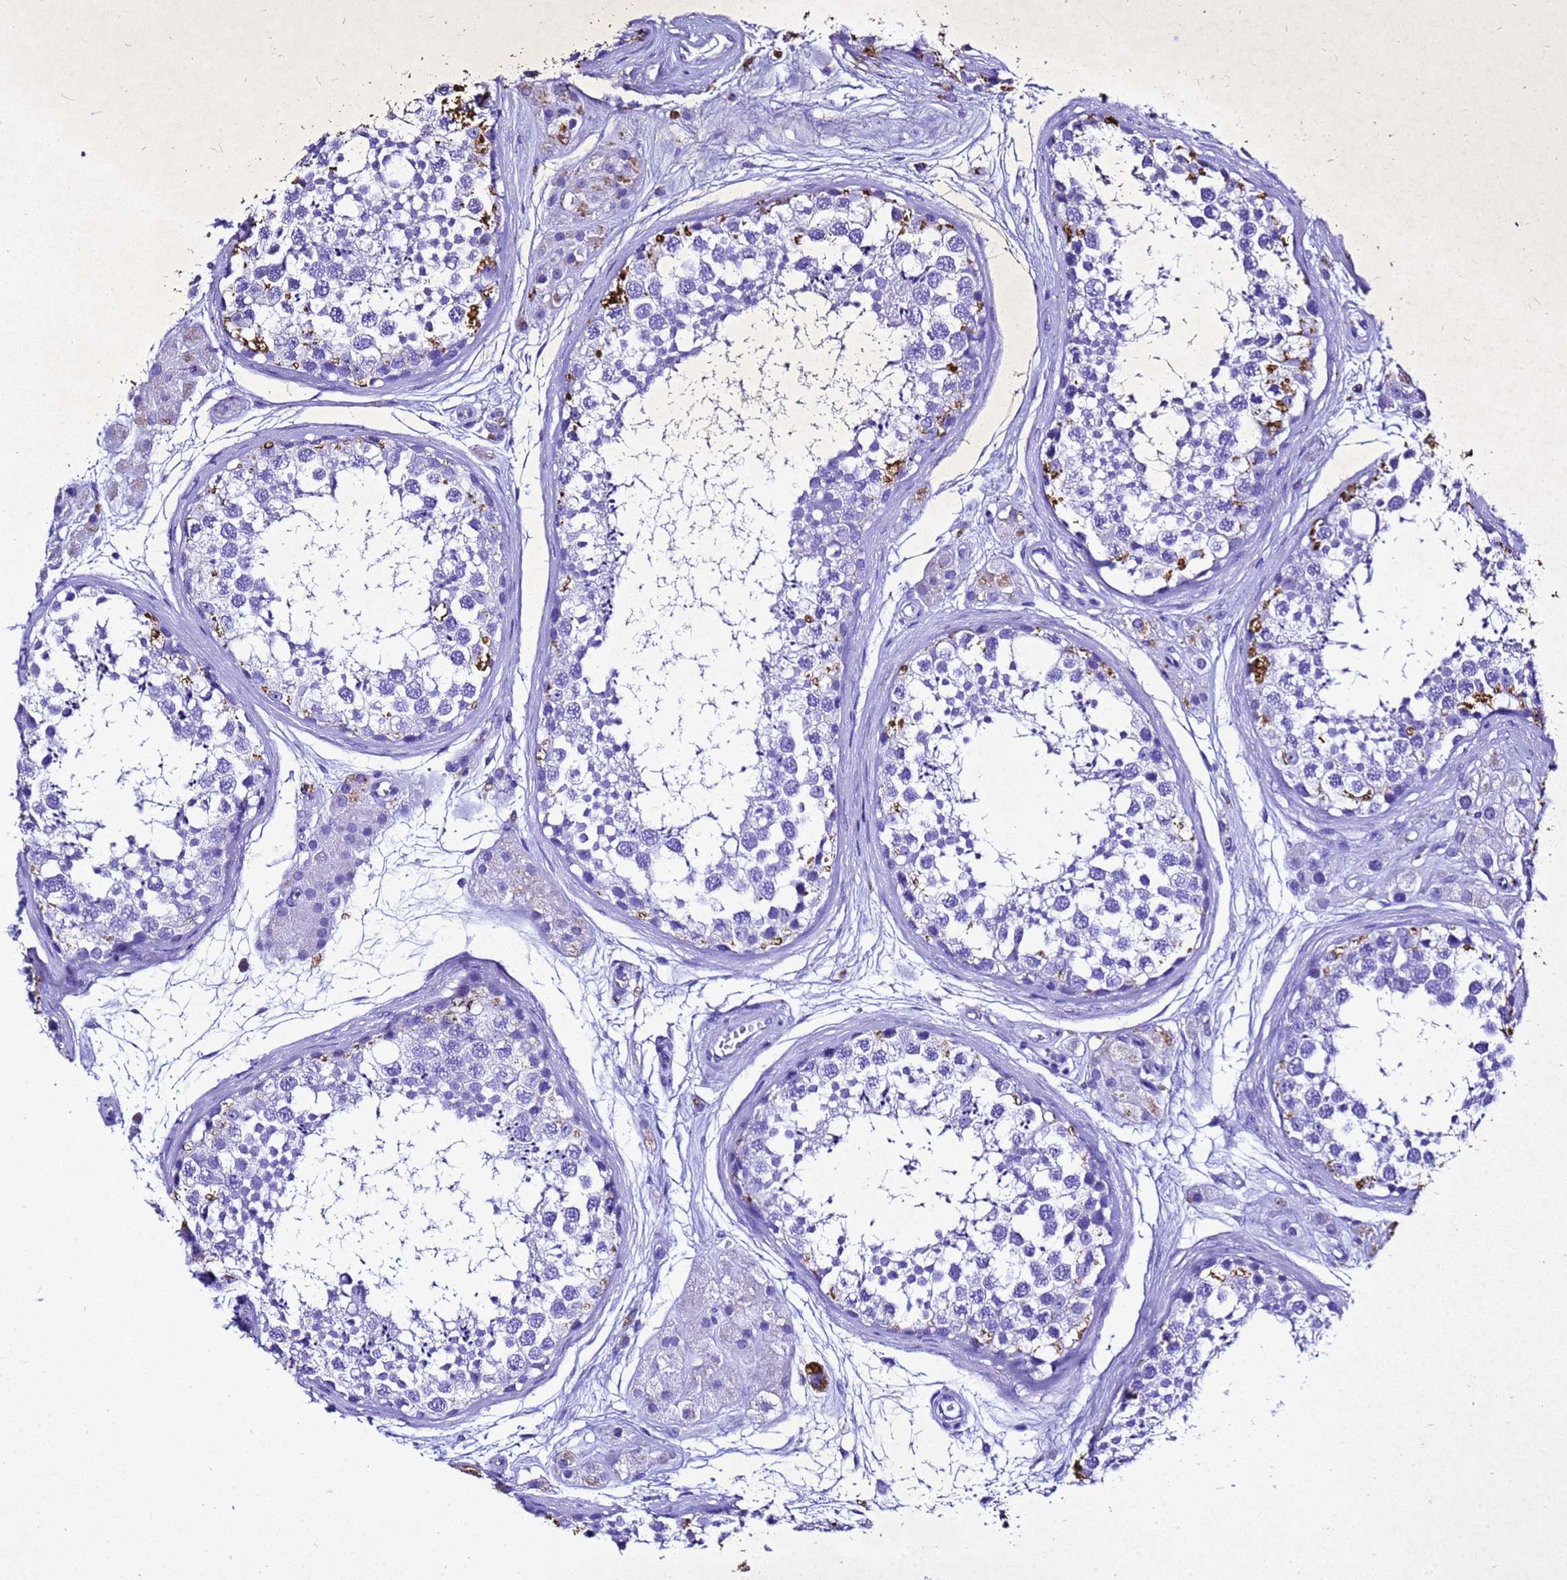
{"staining": {"intensity": "moderate", "quantity": "<25%", "location": "cytoplasmic/membranous"}, "tissue": "testis", "cell_type": "Cells in seminiferous ducts", "image_type": "normal", "snomed": [{"axis": "morphology", "description": "Normal tissue, NOS"}, {"axis": "topography", "description": "Testis"}], "caption": "Protein staining by IHC demonstrates moderate cytoplasmic/membranous positivity in about <25% of cells in seminiferous ducts in benign testis.", "gene": "LIPF", "patient": {"sex": "male", "age": 56}}